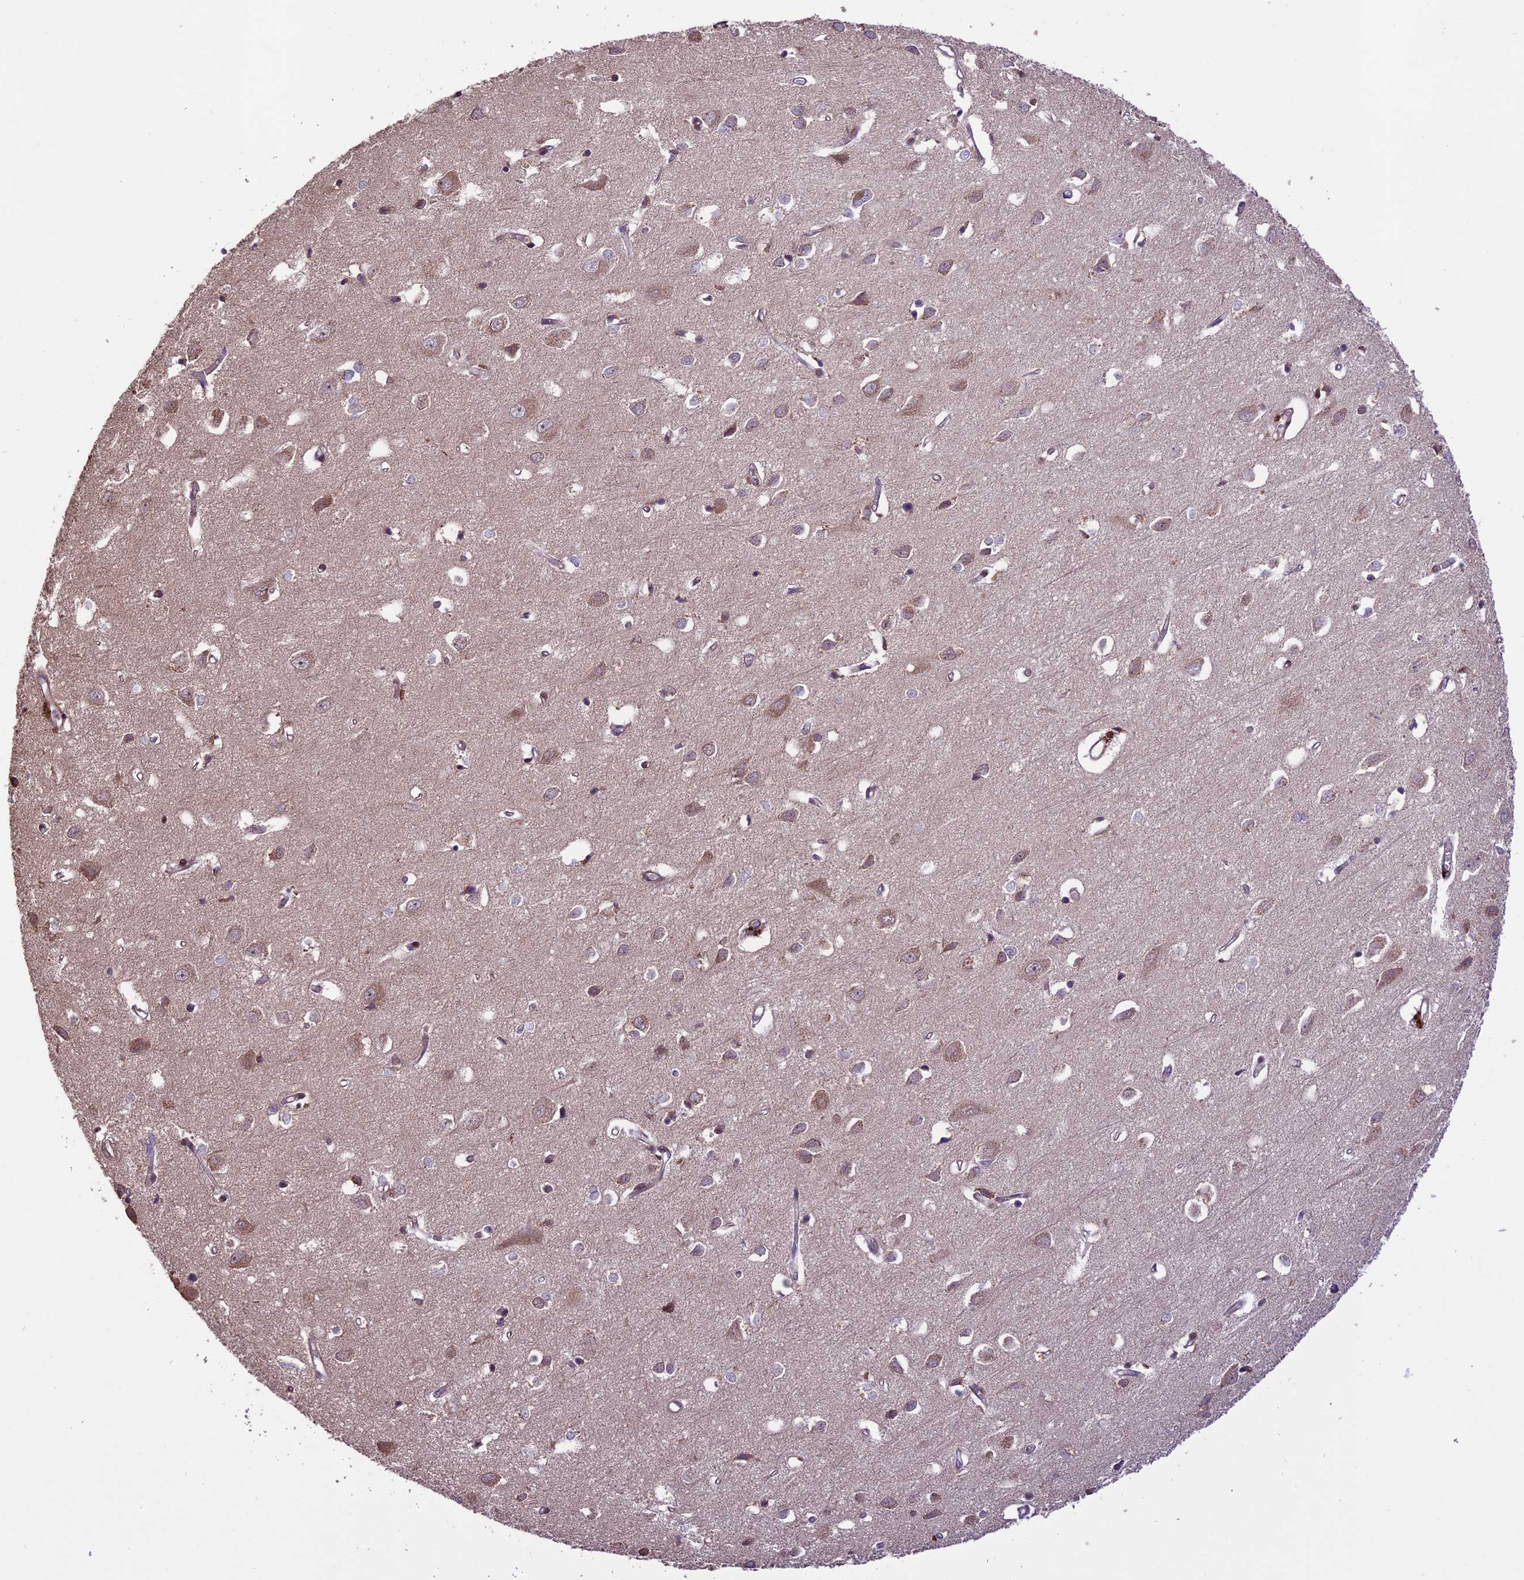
{"staining": {"intensity": "moderate", "quantity": "25%-75%", "location": "cytoplasmic/membranous"}, "tissue": "cerebral cortex", "cell_type": "Endothelial cells", "image_type": "normal", "snomed": [{"axis": "morphology", "description": "Normal tissue, NOS"}, {"axis": "topography", "description": "Cerebral cortex"}], "caption": "IHC histopathology image of normal cerebral cortex: cerebral cortex stained using IHC exhibits medium levels of moderate protein expression localized specifically in the cytoplasmic/membranous of endothelial cells, appearing as a cytoplasmic/membranous brown color.", "gene": "HDAC5", "patient": {"sex": "female", "age": 64}}